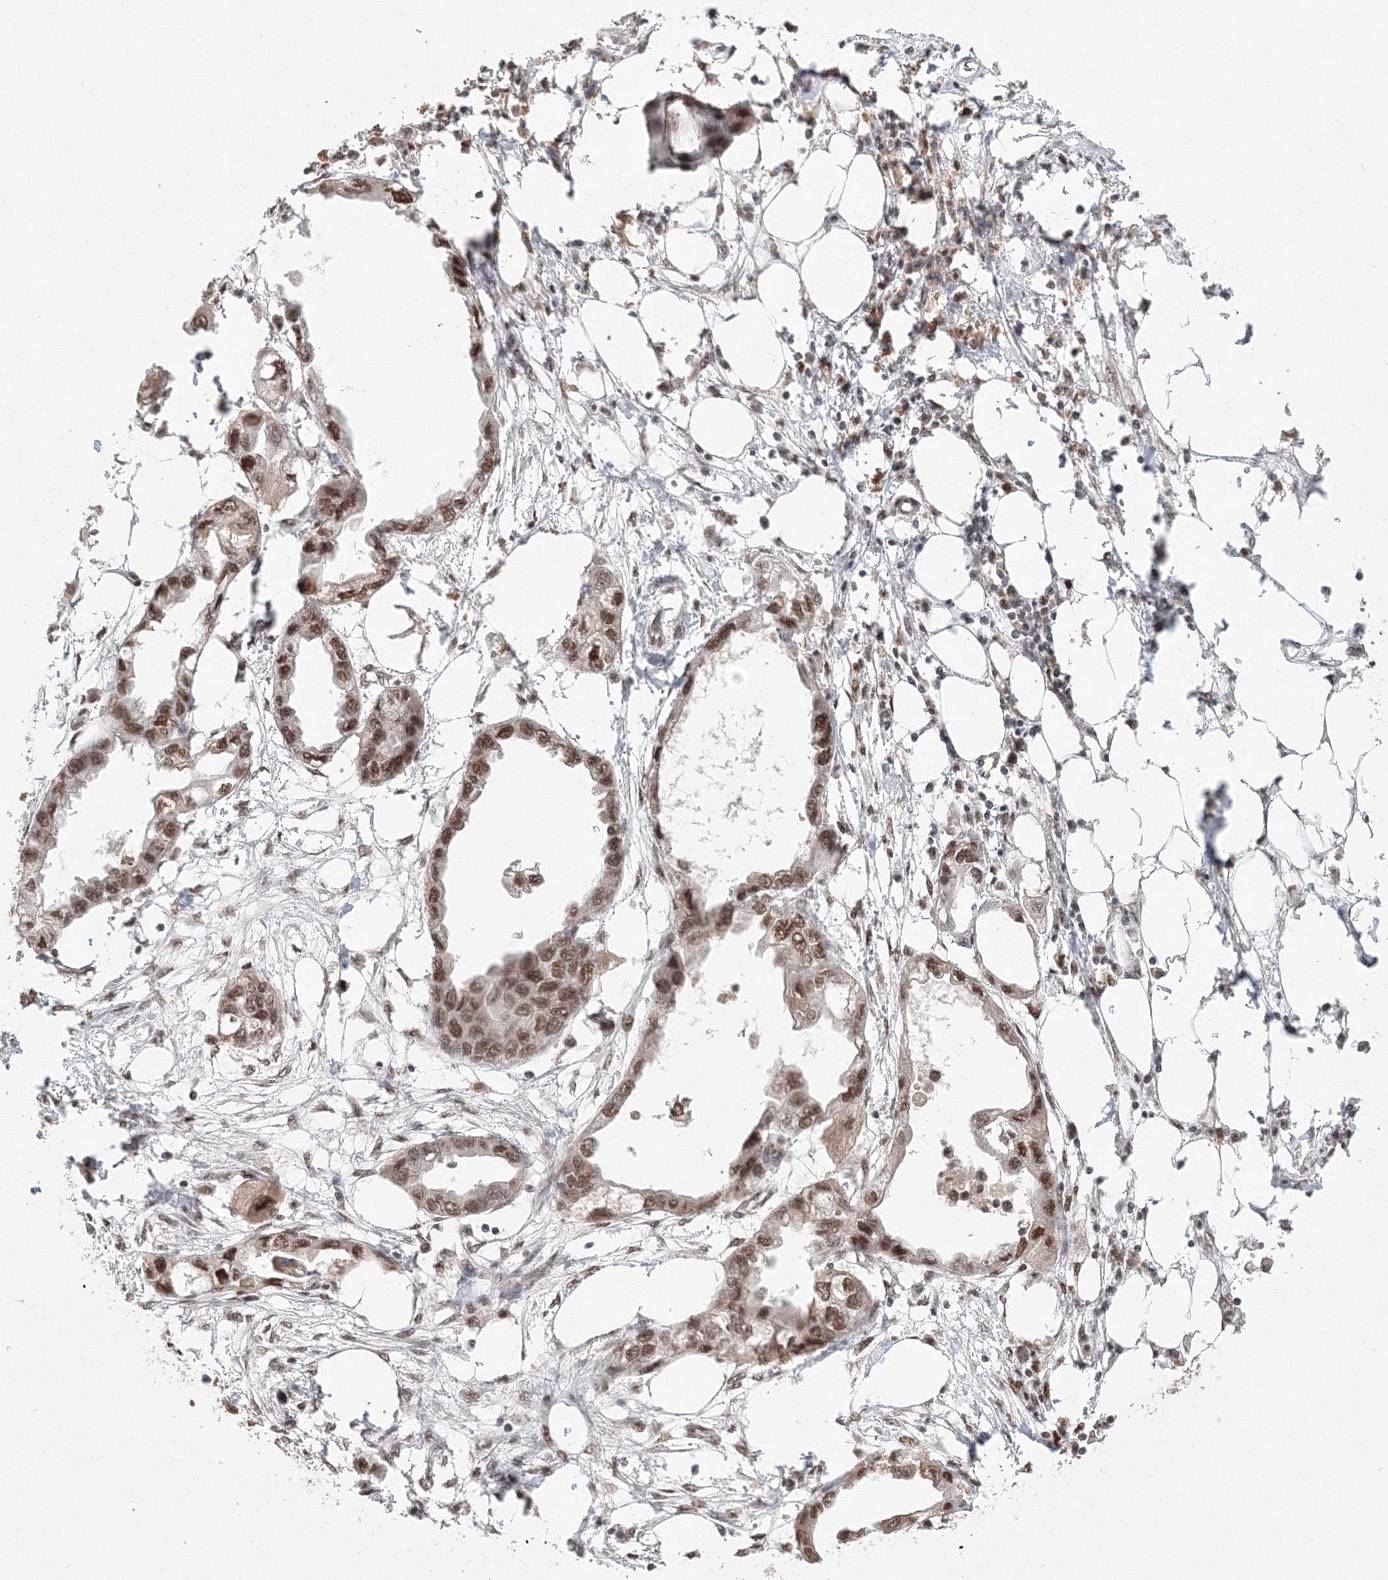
{"staining": {"intensity": "moderate", "quantity": ">75%", "location": "nuclear"}, "tissue": "endometrial cancer", "cell_type": "Tumor cells", "image_type": "cancer", "snomed": [{"axis": "morphology", "description": "Adenocarcinoma, NOS"}, {"axis": "morphology", "description": "Adenocarcinoma, metastatic, NOS"}, {"axis": "topography", "description": "Adipose tissue"}, {"axis": "topography", "description": "Endometrium"}], "caption": "Human endometrial cancer stained with a brown dye displays moderate nuclear positive positivity in approximately >75% of tumor cells.", "gene": "IWS1", "patient": {"sex": "female", "age": 67}}